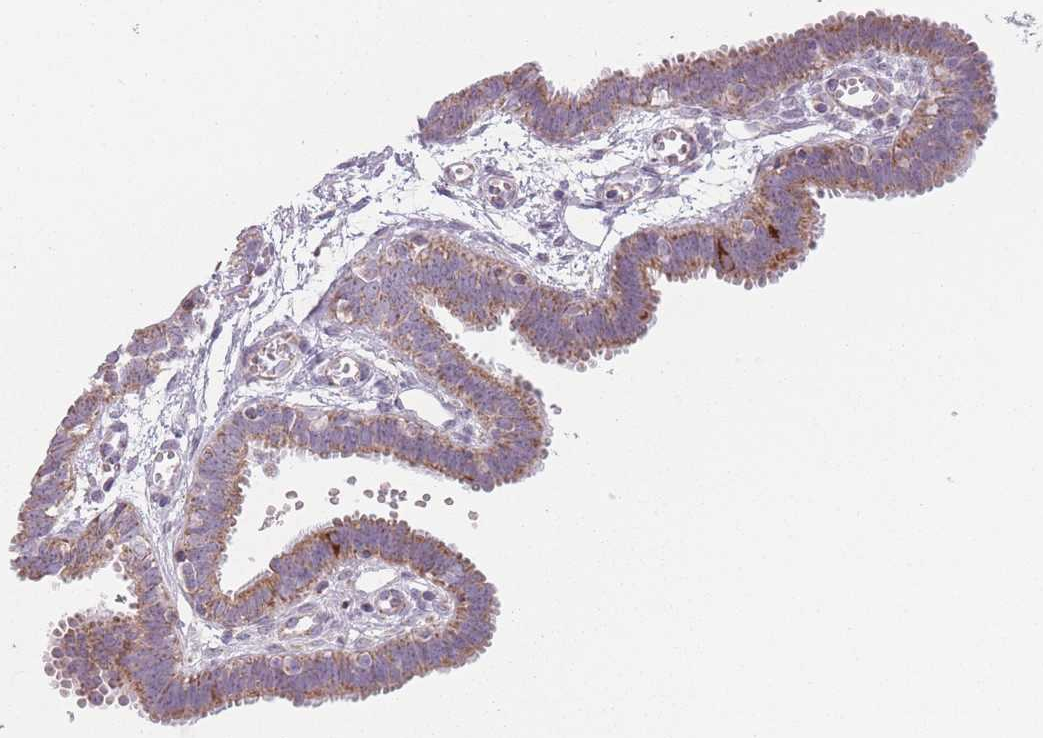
{"staining": {"intensity": "moderate", "quantity": ">75%", "location": "cytoplasmic/membranous"}, "tissue": "fallopian tube", "cell_type": "Glandular cells", "image_type": "normal", "snomed": [{"axis": "morphology", "description": "Normal tissue, NOS"}, {"axis": "topography", "description": "Fallopian tube"}, {"axis": "topography", "description": "Placenta"}], "caption": "A high-resolution photomicrograph shows IHC staining of unremarkable fallopian tube, which displays moderate cytoplasmic/membranous staining in approximately >75% of glandular cells.", "gene": "DCHS1", "patient": {"sex": "female", "age": 32}}